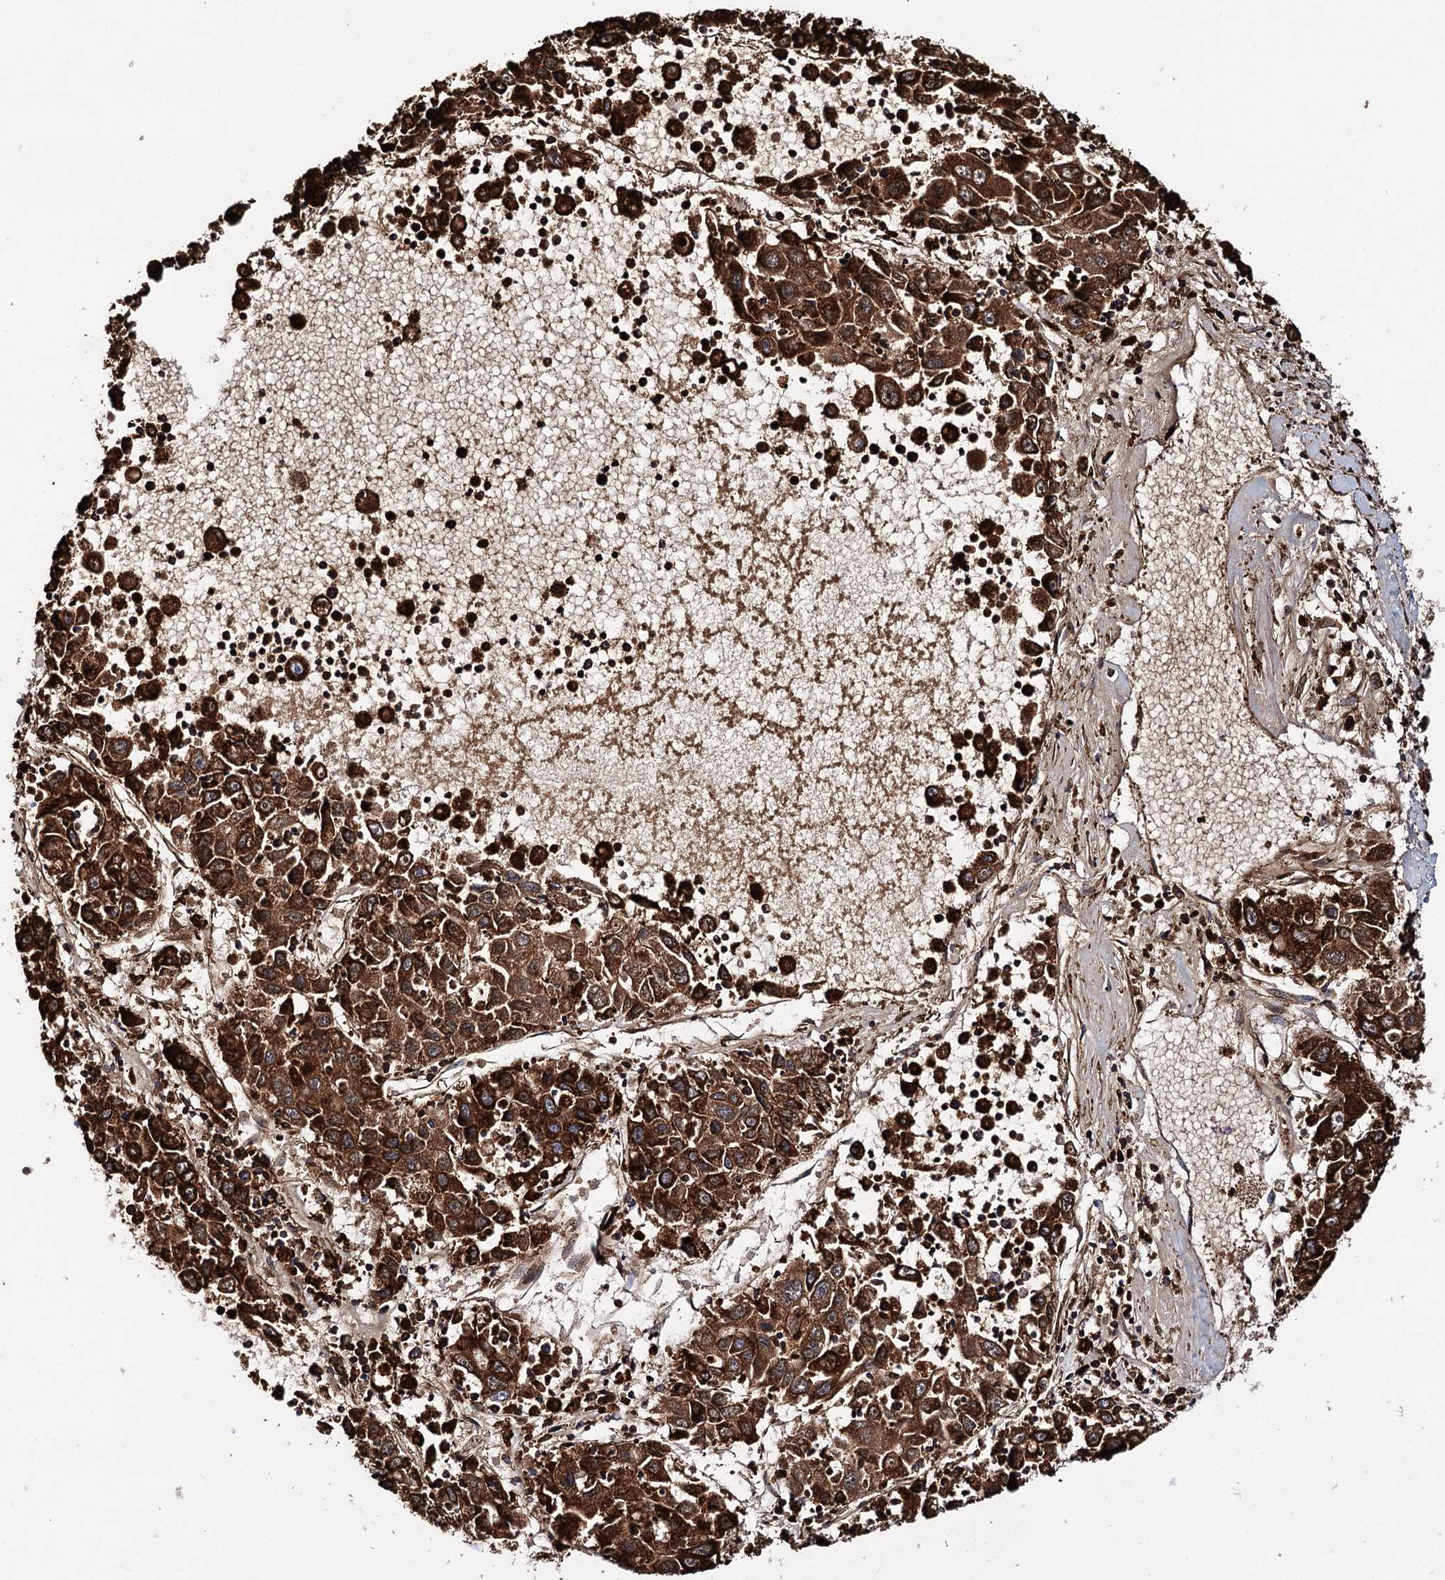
{"staining": {"intensity": "strong", "quantity": ">75%", "location": "cytoplasmic/membranous"}, "tissue": "liver cancer", "cell_type": "Tumor cells", "image_type": "cancer", "snomed": [{"axis": "morphology", "description": "Carcinoma, Hepatocellular, NOS"}, {"axis": "topography", "description": "Liver"}], "caption": "The image reveals immunohistochemical staining of liver cancer. There is strong cytoplasmic/membranous staining is present in approximately >75% of tumor cells.", "gene": "ERP29", "patient": {"sex": "male", "age": 49}}